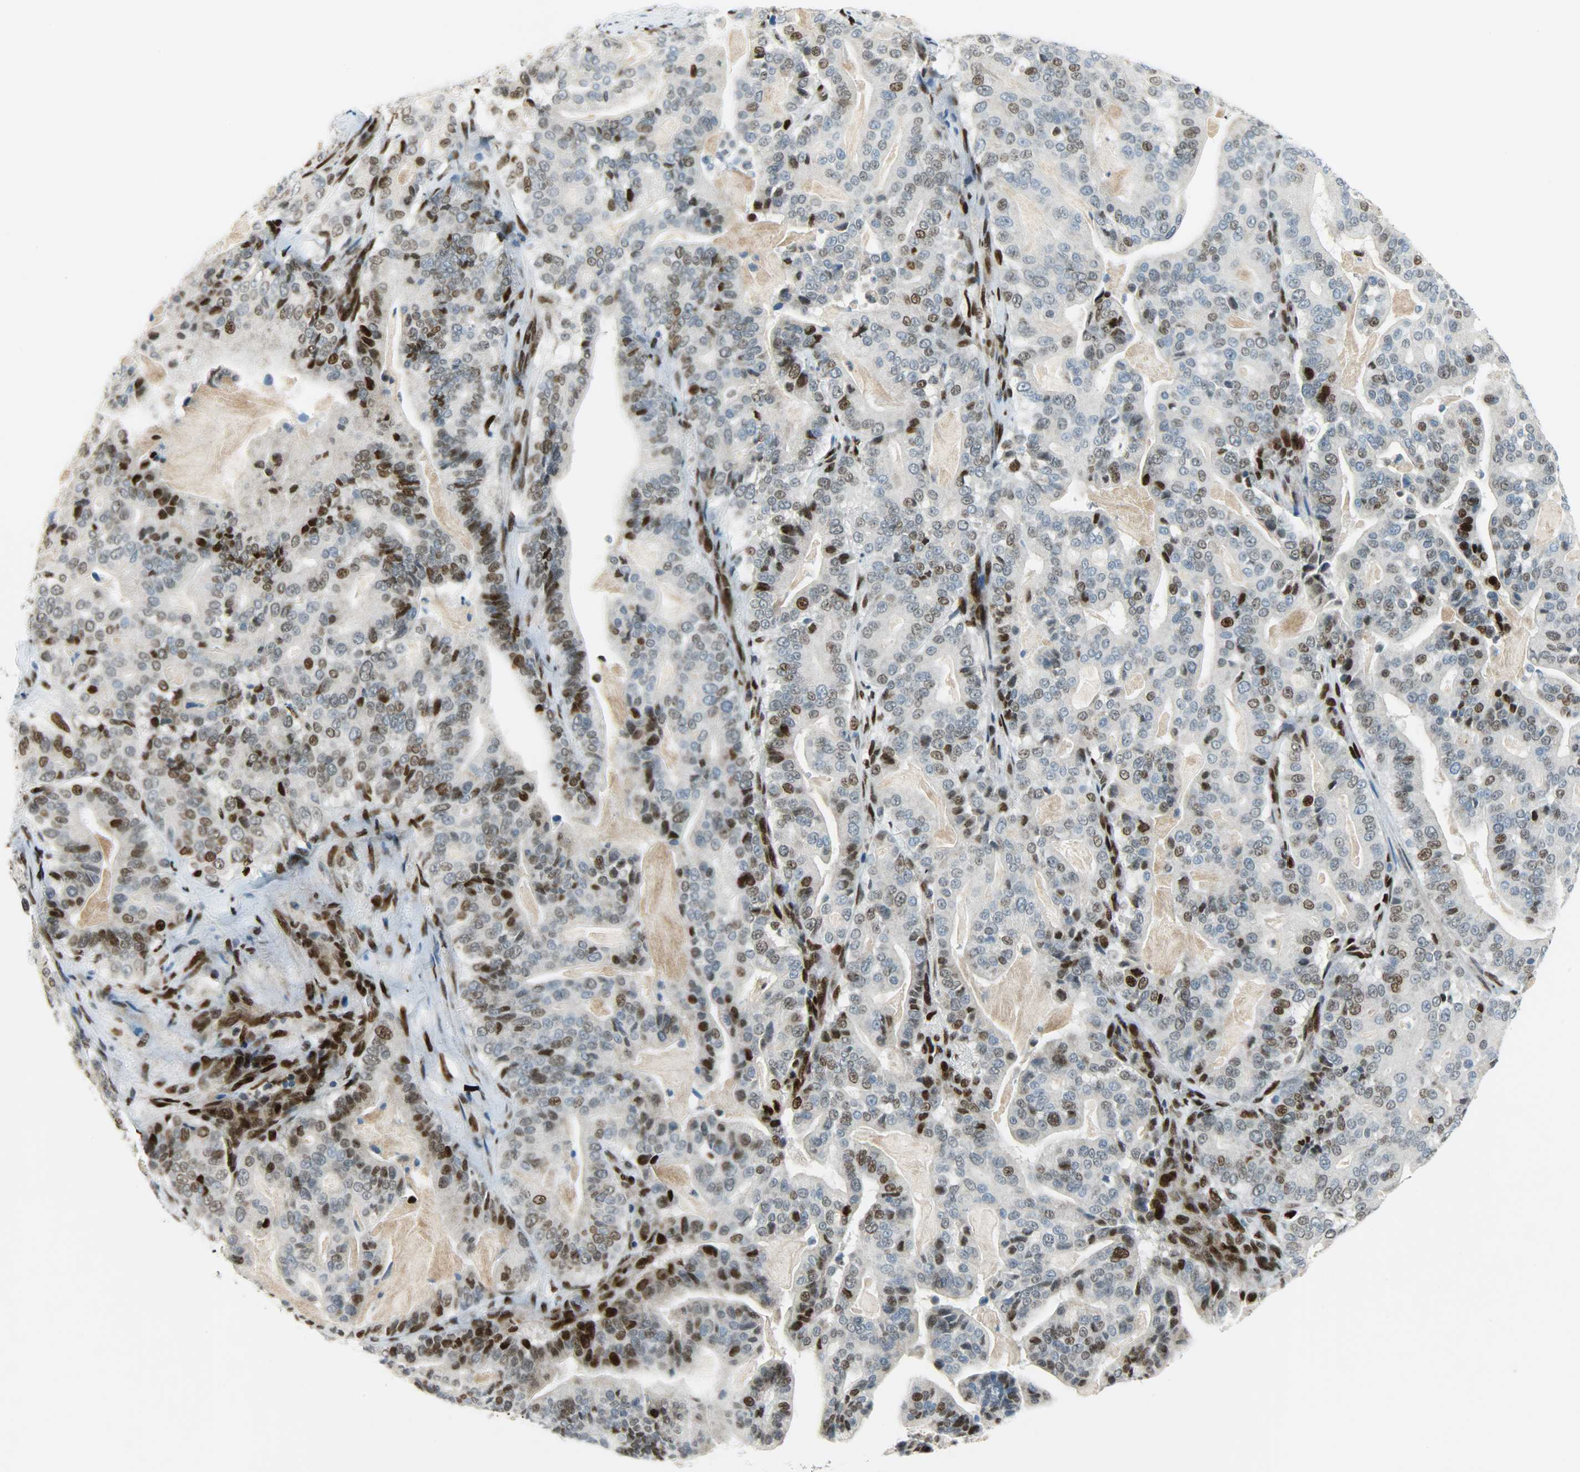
{"staining": {"intensity": "strong", "quantity": "<25%", "location": "nuclear"}, "tissue": "pancreatic cancer", "cell_type": "Tumor cells", "image_type": "cancer", "snomed": [{"axis": "morphology", "description": "Adenocarcinoma, NOS"}, {"axis": "topography", "description": "Pancreas"}], "caption": "This micrograph reveals immunohistochemistry staining of human pancreatic adenocarcinoma, with medium strong nuclear positivity in approximately <25% of tumor cells.", "gene": "JUNB", "patient": {"sex": "male", "age": 63}}